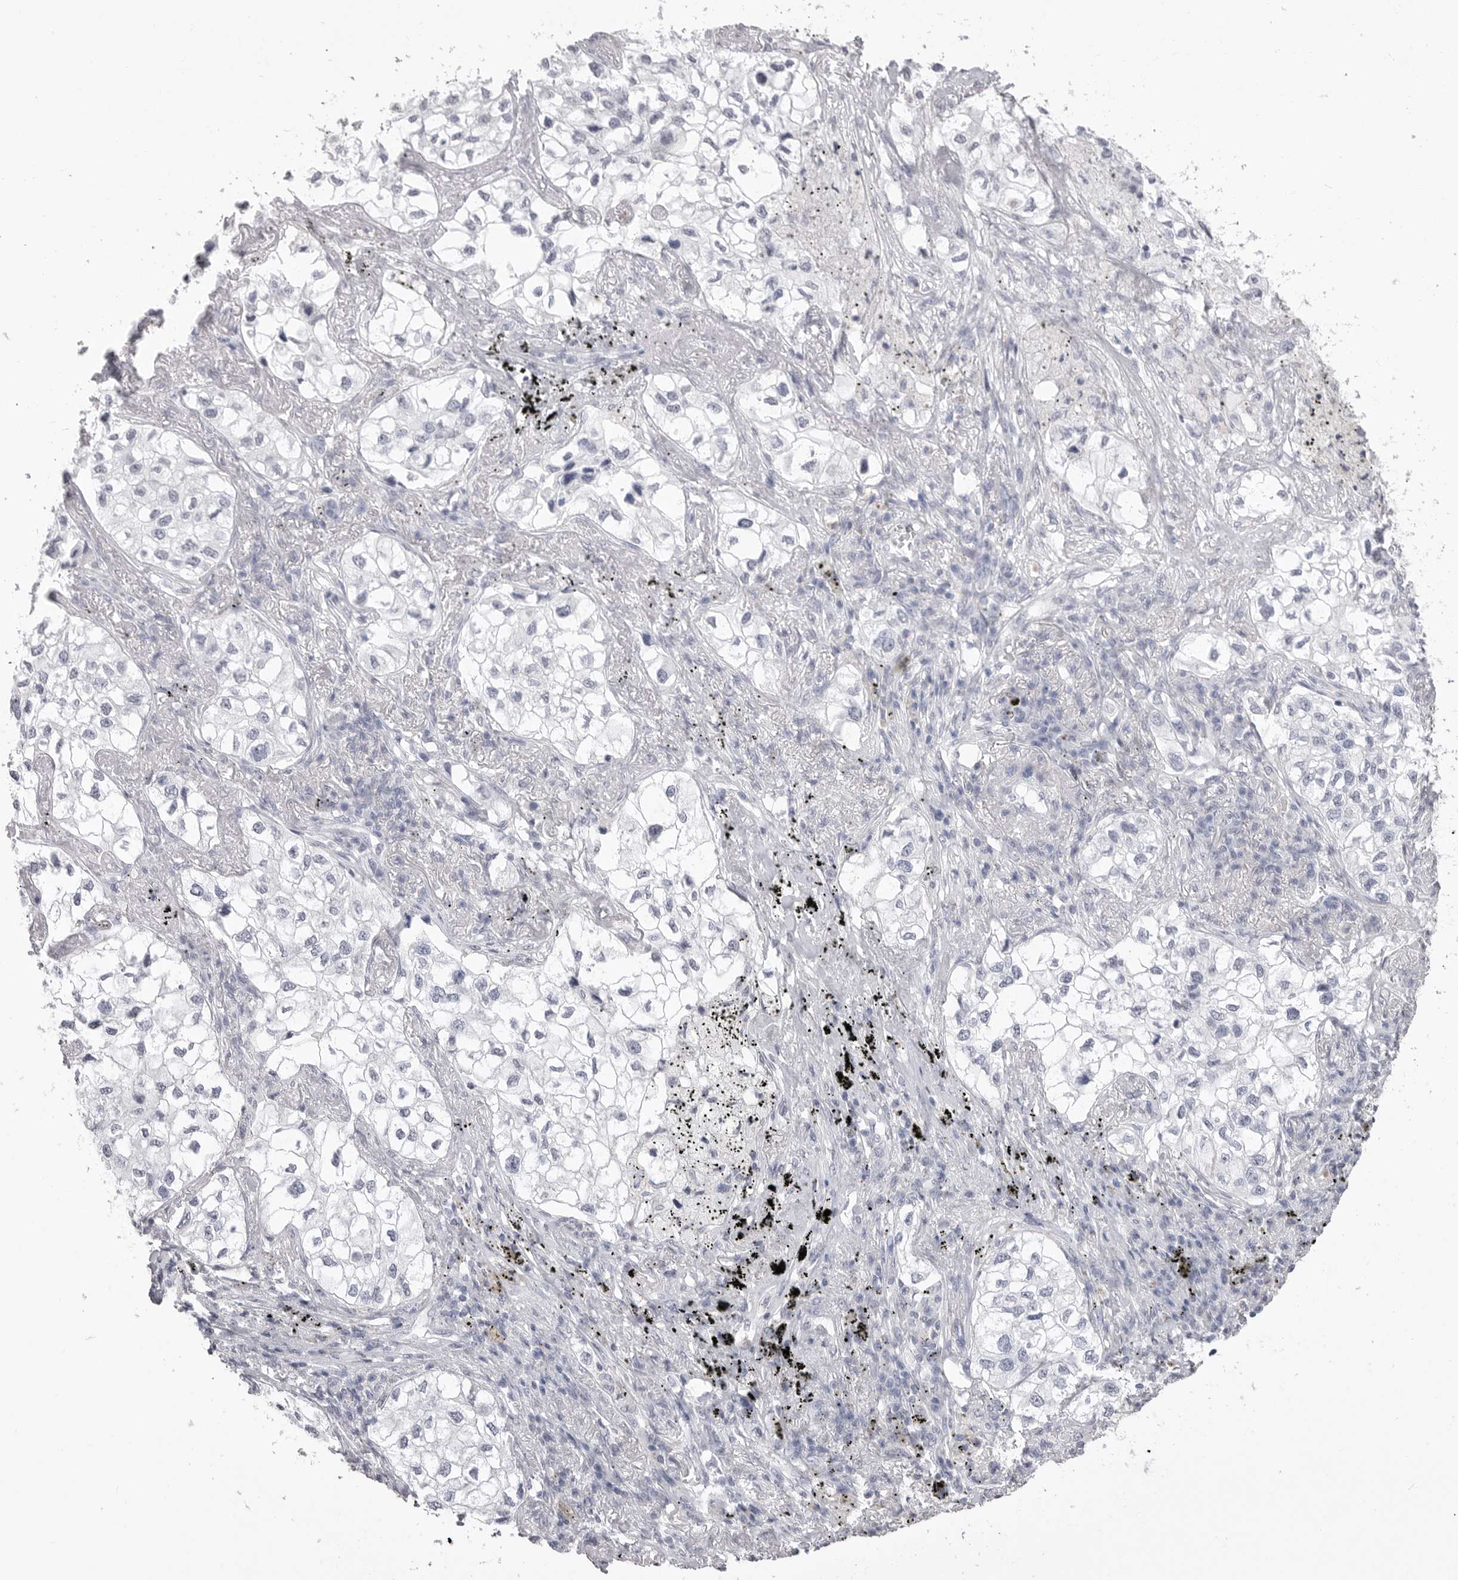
{"staining": {"intensity": "negative", "quantity": "none", "location": "none"}, "tissue": "lung cancer", "cell_type": "Tumor cells", "image_type": "cancer", "snomed": [{"axis": "morphology", "description": "Adenocarcinoma, NOS"}, {"axis": "topography", "description": "Lung"}], "caption": "High magnification brightfield microscopy of lung cancer (adenocarcinoma) stained with DAB (brown) and counterstained with hematoxylin (blue): tumor cells show no significant positivity.", "gene": "ICAM5", "patient": {"sex": "male", "age": 63}}